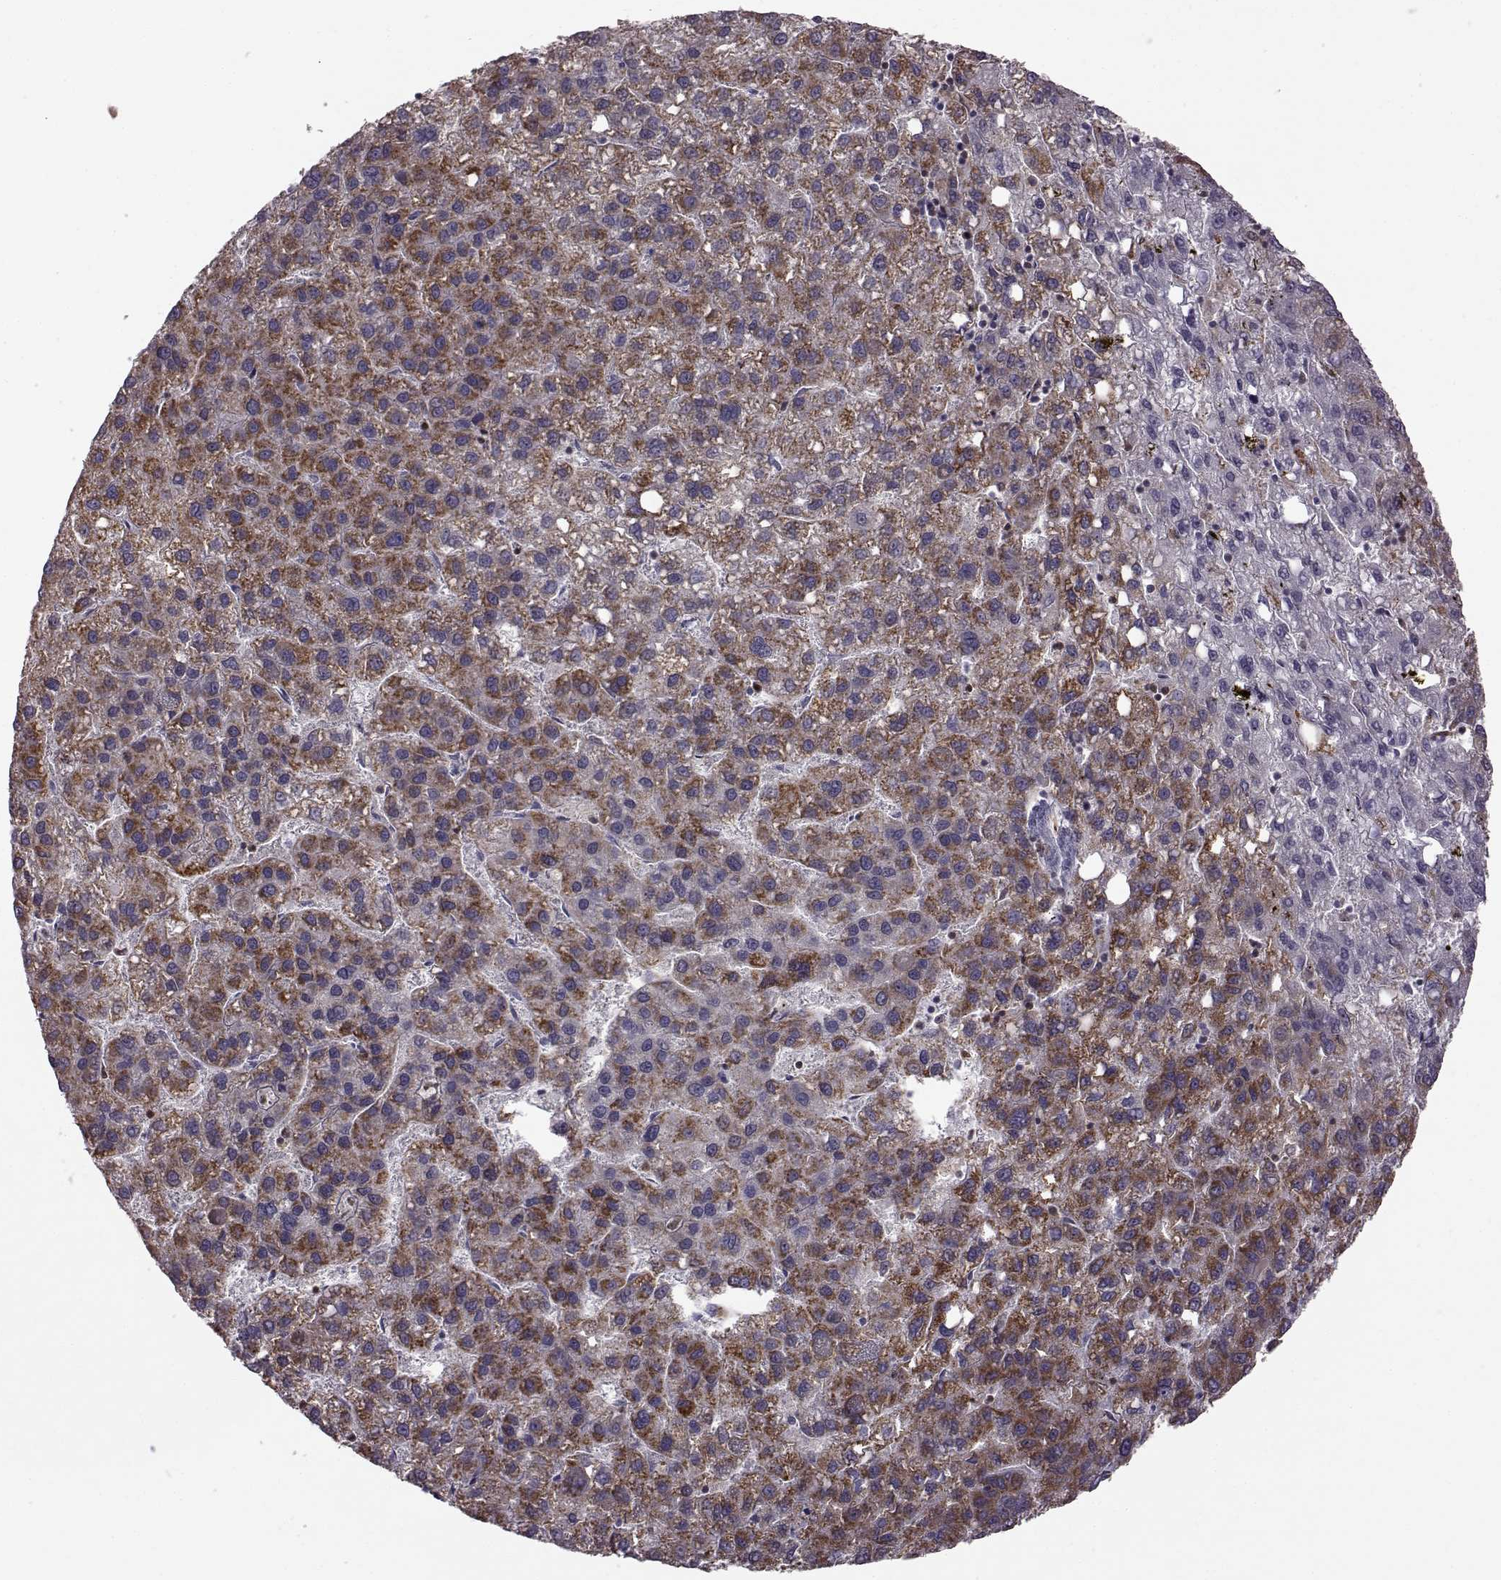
{"staining": {"intensity": "strong", "quantity": ">75%", "location": "cytoplasmic/membranous"}, "tissue": "liver cancer", "cell_type": "Tumor cells", "image_type": "cancer", "snomed": [{"axis": "morphology", "description": "Carcinoma, Hepatocellular, NOS"}, {"axis": "topography", "description": "Liver"}], "caption": "A high amount of strong cytoplasmic/membranous staining is identified in approximately >75% of tumor cells in hepatocellular carcinoma (liver) tissue. Using DAB (3,3'-diaminobenzidine) (brown) and hematoxylin (blue) stains, captured at high magnification using brightfield microscopy.", "gene": "DOK2", "patient": {"sex": "female", "age": 82}}